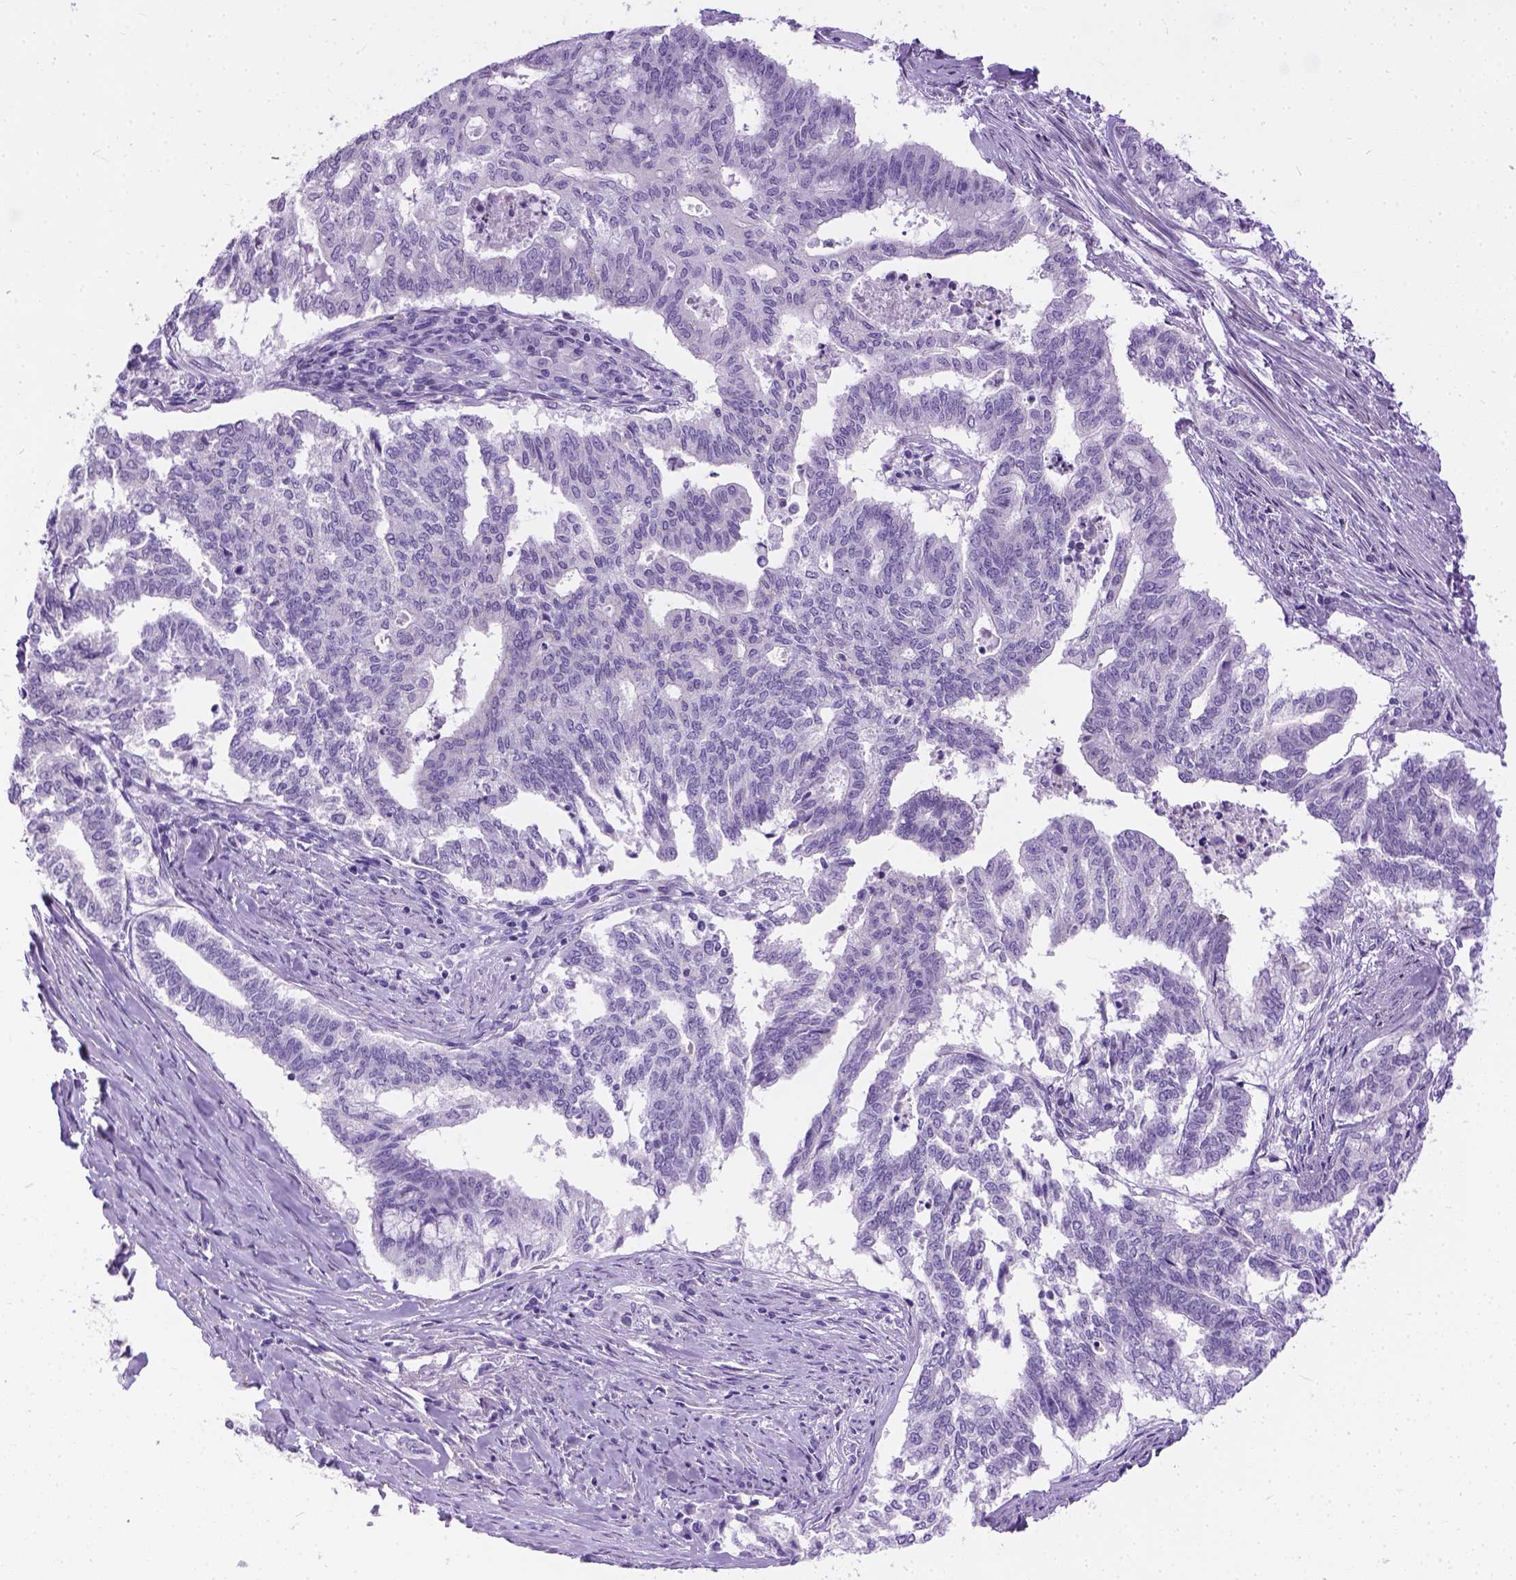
{"staining": {"intensity": "negative", "quantity": "none", "location": "none"}, "tissue": "endometrial cancer", "cell_type": "Tumor cells", "image_type": "cancer", "snomed": [{"axis": "morphology", "description": "Adenocarcinoma, NOS"}, {"axis": "topography", "description": "Endometrium"}], "caption": "Endometrial cancer was stained to show a protein in brown. There is no significant expression in tumor cells.", "gene": "TMEM38A", "patient": {"sex": "female", "age": 79}}